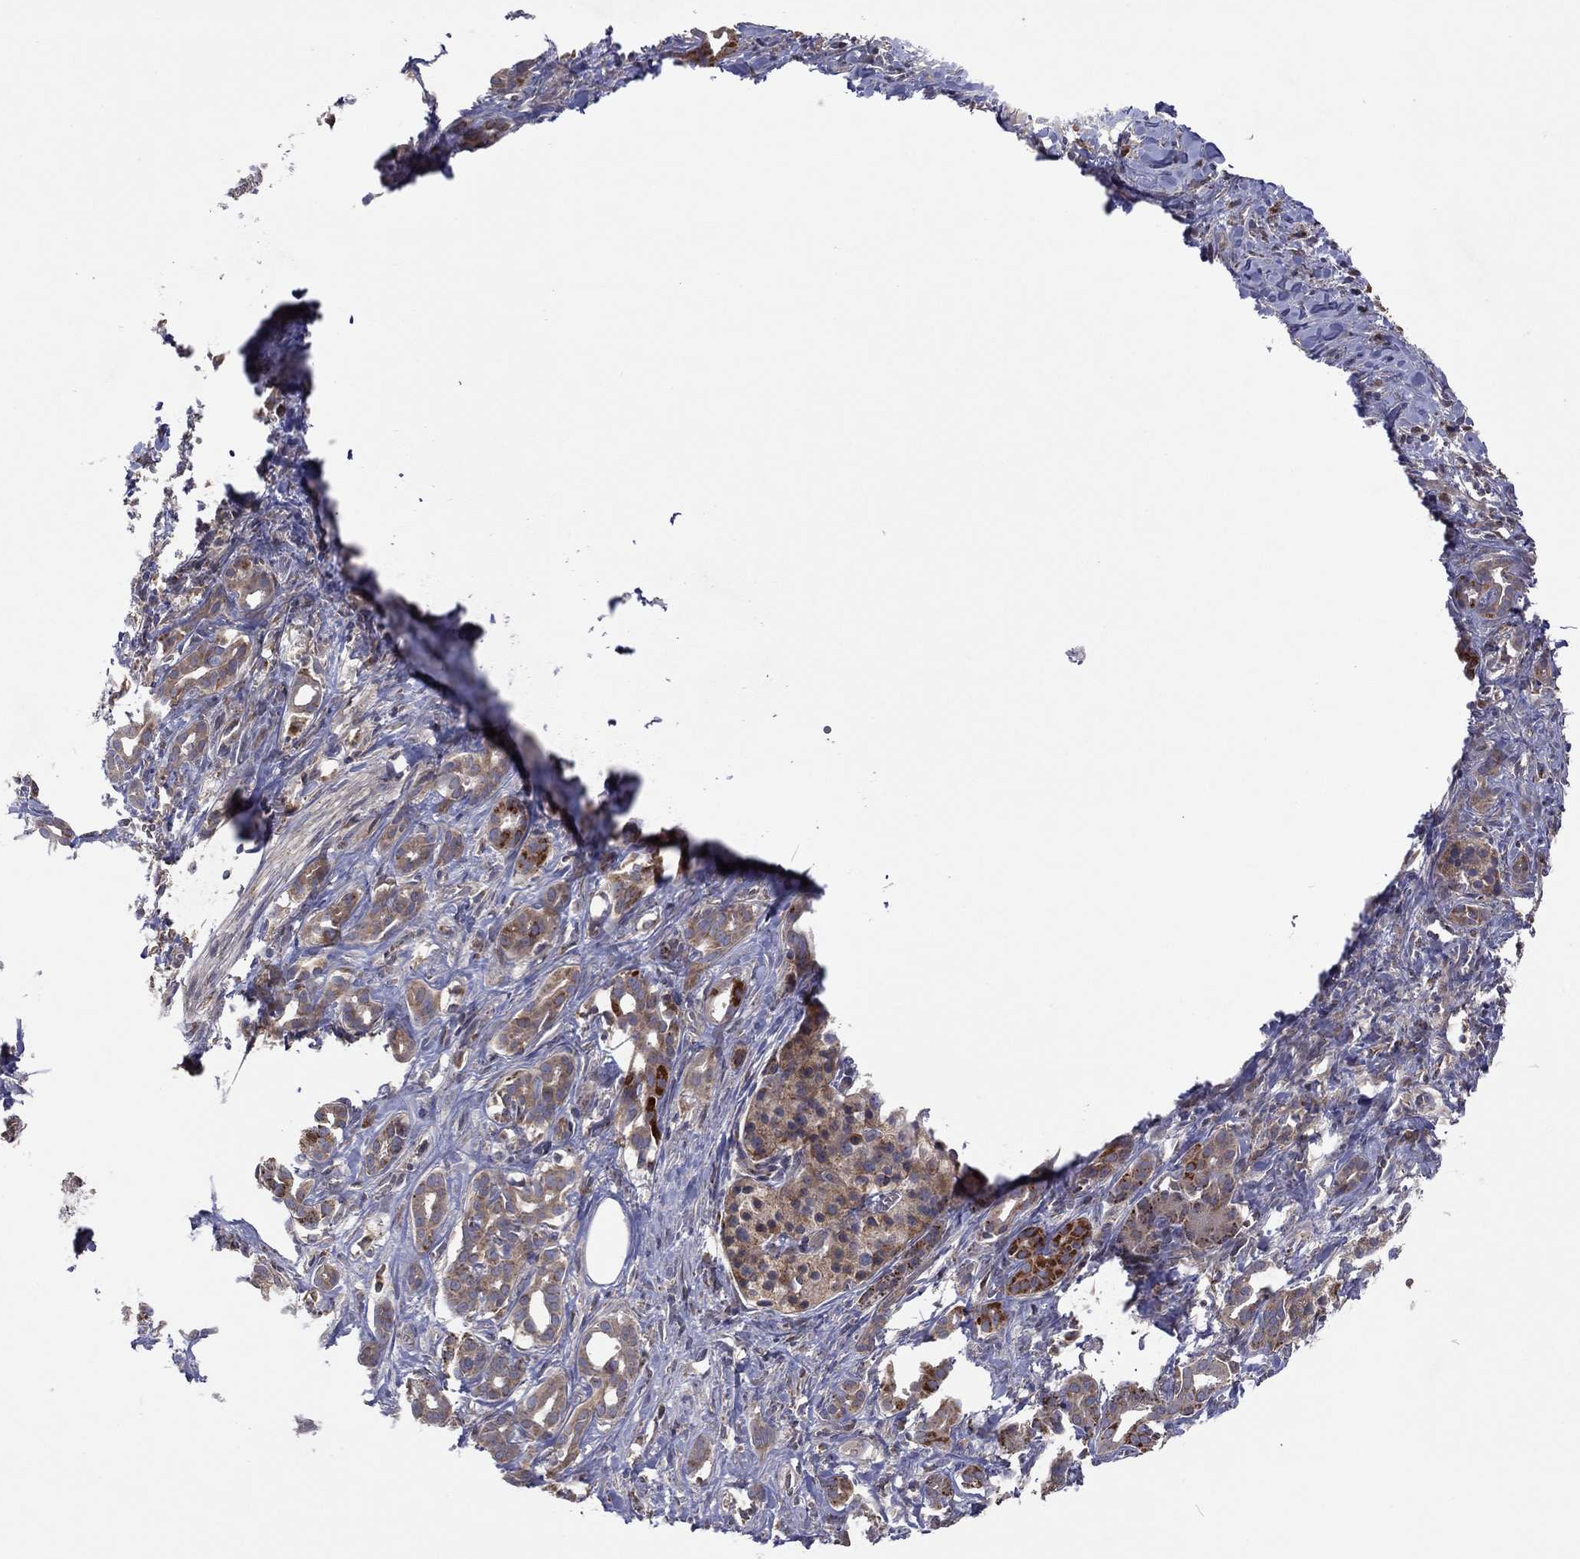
{"staining": {"intensity": "moderate", "quantity": ">75%", "location": "cytoplasmic/membranous"}, "tissue": "pancreatic cancer", "cell_type": "Tumor cells", "image_type": "cancer", "snomed": [{"axis": "morphology", "description": "Adenocarcinoma, NOS"}, {"axis": "topography", "description": "Pancreas"}], "caption": "Immunohistochemistry histopathology image of pancreatic adenocarcinoma stained for a protein (brown), which exhibits medium levels of moderate cytoplasmic/membranous staining in approximately >75% of tumor cells.", "gene": "STARD3", "patient": {"sex": "male", "age": 61}}